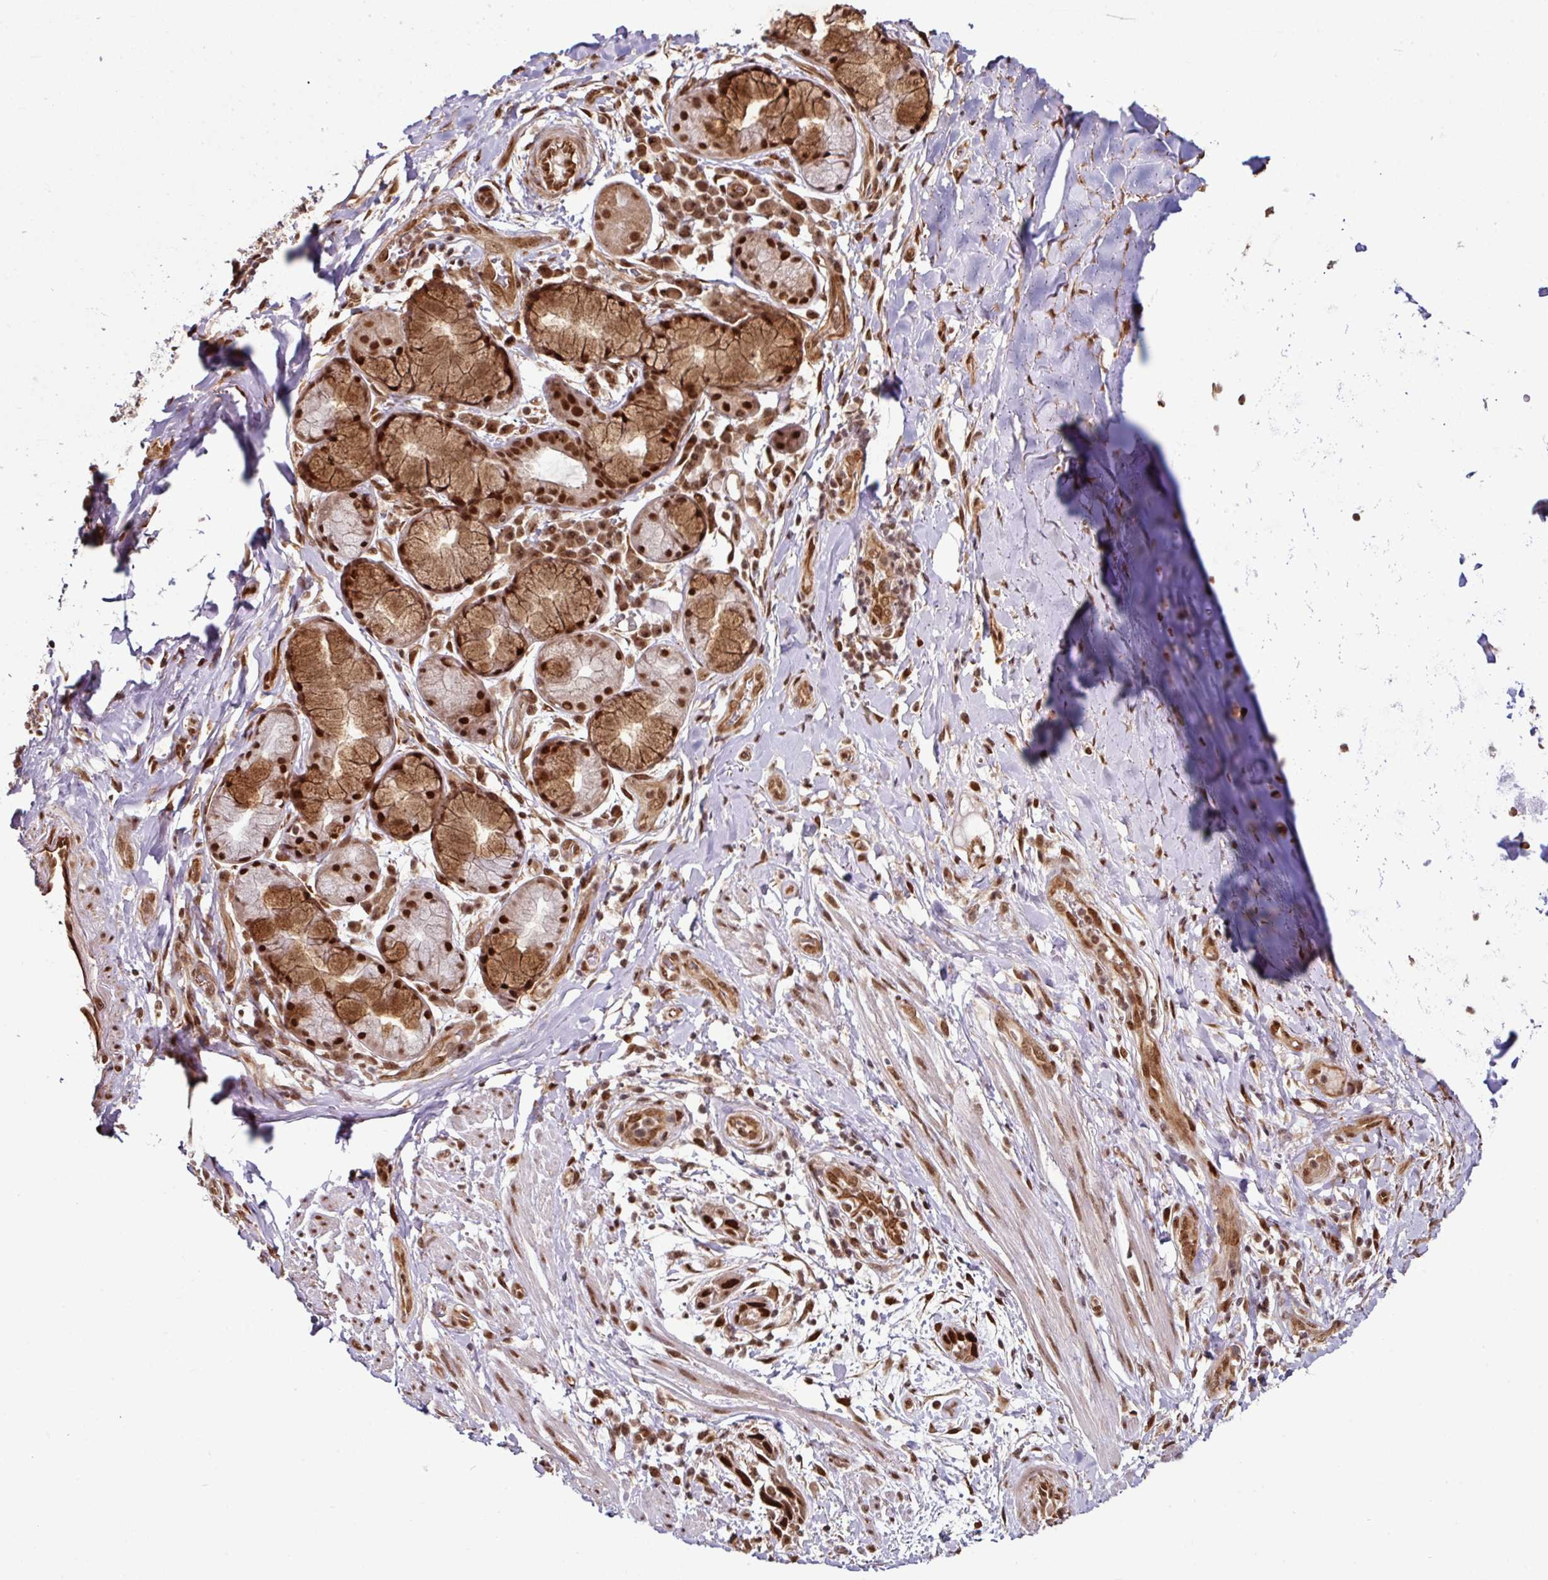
{"staining": {"intensity": "moderate", "quantity": ">75%", "location": "nuclear"}, "tissue": "adipose tissue", "cell_type": "Adipocytes", "image_type": "normal", "snomed": [{"axis": "morphology", "description": "Normal tissue, NOS"}, {"axis": "morphology", "description": "Squamous cell carcinoma, NOS"}, {"axis": "topography", "description": "Bronchus"}, {"axis": "topography", "description": "Lung"}], "caption": "Moderate nuclear protein expression is seen in approximately >75% of adipocytes in adipose tissue.", "gene": "MORF4L2", "patient": {"sex": "female", "age": 70}}